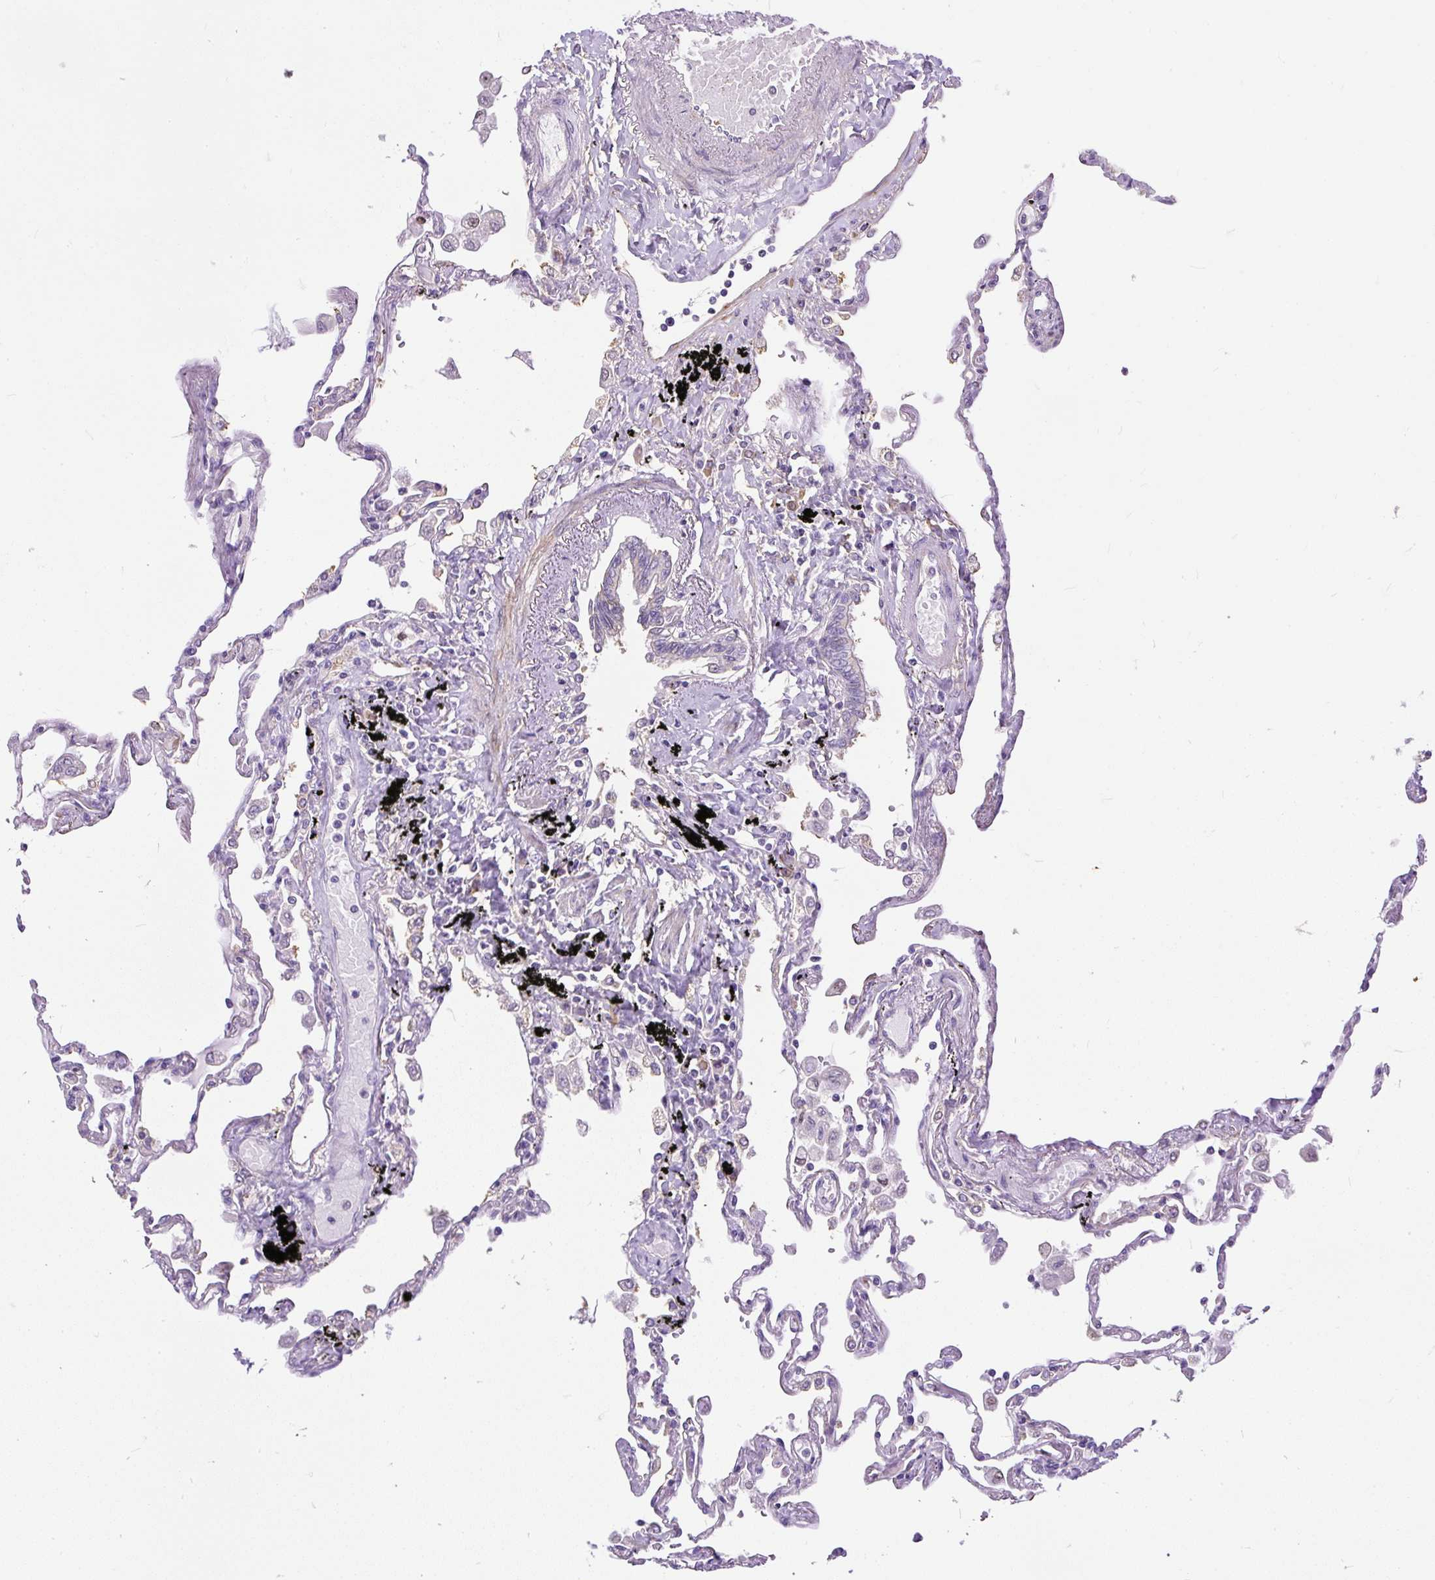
{"staining": {"intensity": "negative", "quantity": "none", "location": "none"}, "tissue": "lung", "cell_type": "Alveolar cells", "image_type": "normal", "snomed": [{"axis": "morphology", "description": "Normal tissue, NOS"}, {"axis": "topography", "description": "Lung"}], "caption": "There is no significant expression in alveolar cells of lung. (Immunohistochemistry, brightfield microscopy, high magnification).", "gene": "GBX1", "patient": {"sex": "female", "age": 67}}